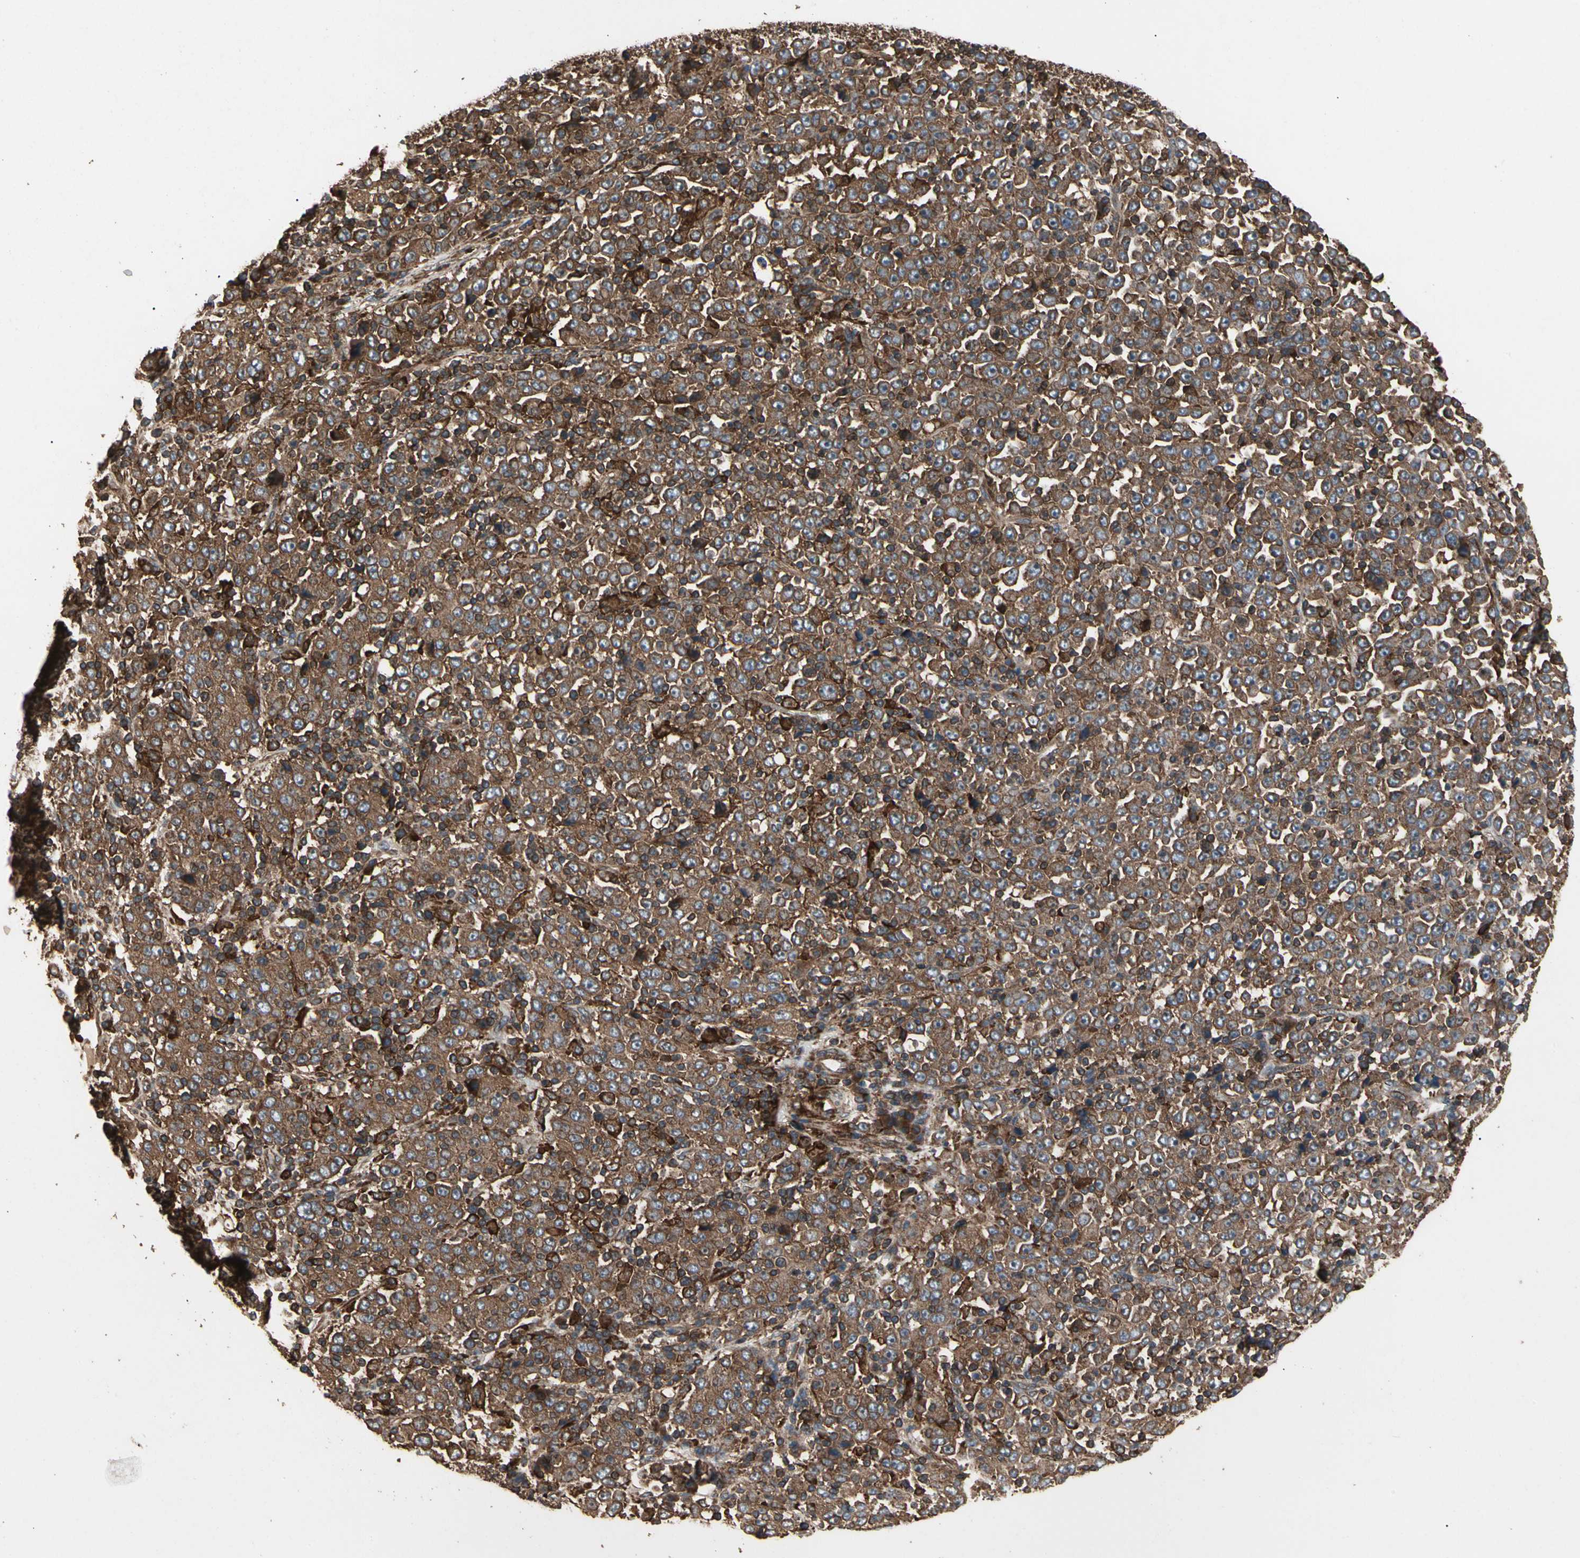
{"staining": {"intensity": "strong", "quantity": ">75%", "location": "cytoplasmic/membranous"}, "tissue": "stomach cancer", "cell_type": "Tumor cells", "image_type": "cancer", "snomed": [{"axis": "morphology", "description": "Normal tissue, NOS"}, {"axis": "morphology", "description": "Adenocarcinoma, NOS"}, {"axis": "topography", "description": "Stomach, upper"}, {"axis": "topography", "description": "Stomach"}], "caption": "Protein expression by immunohistochemistry demonstrates strong cytoplasmic/membranous positivity in approximately >75% of tumor cells in stomach cancer. Nuclei are stained in blue.", "gene": "AGBL2", "patient": {"sex": "male", "age": 59}}